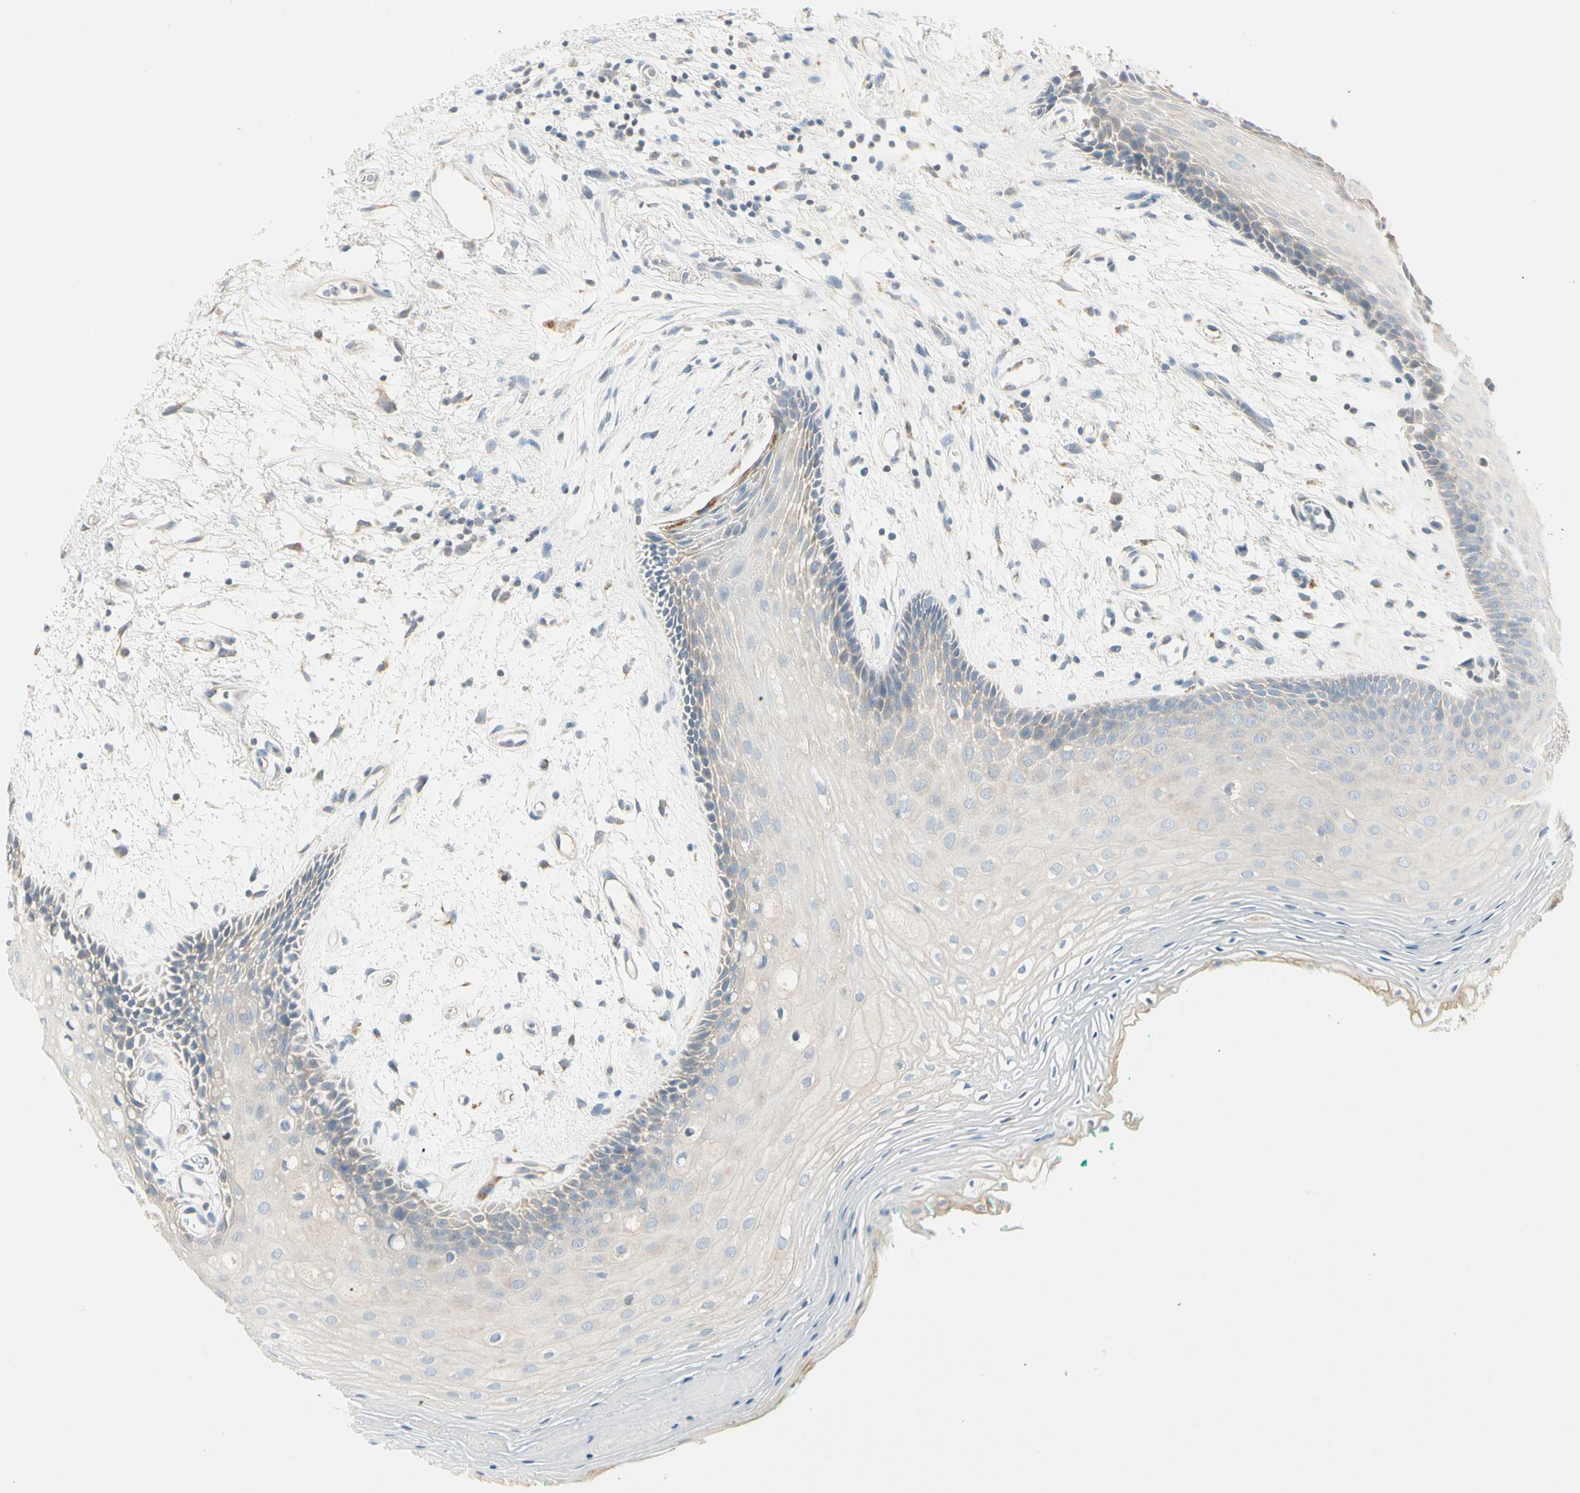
{"staining": {"intensity": "negative", "quantity": "none", "location": "none"}, "tissue": "oral mucosa", "cell_type": "Squamous epithelial cells", "image_type": "normal", "snomed": [{"axis": "morphology", "description": "Normal tissue, NOS"}, {"axis": "topography", "description": "Skeletal muscle"}, {"axis": "topography", "description": "Oral tissue"}, {"axis": "topography", "description": "Peripheral nerve tissue"}], "caption": "Immunohistochemical staining of normal oral mucosa displays no significant positivity in squamous epithelial cells. (Immunohistochemistry (ihc), brightfield microscopy, high magnification).", "gene": "ALDH18A1", "patient": {"sex": "female", "age": 84}}